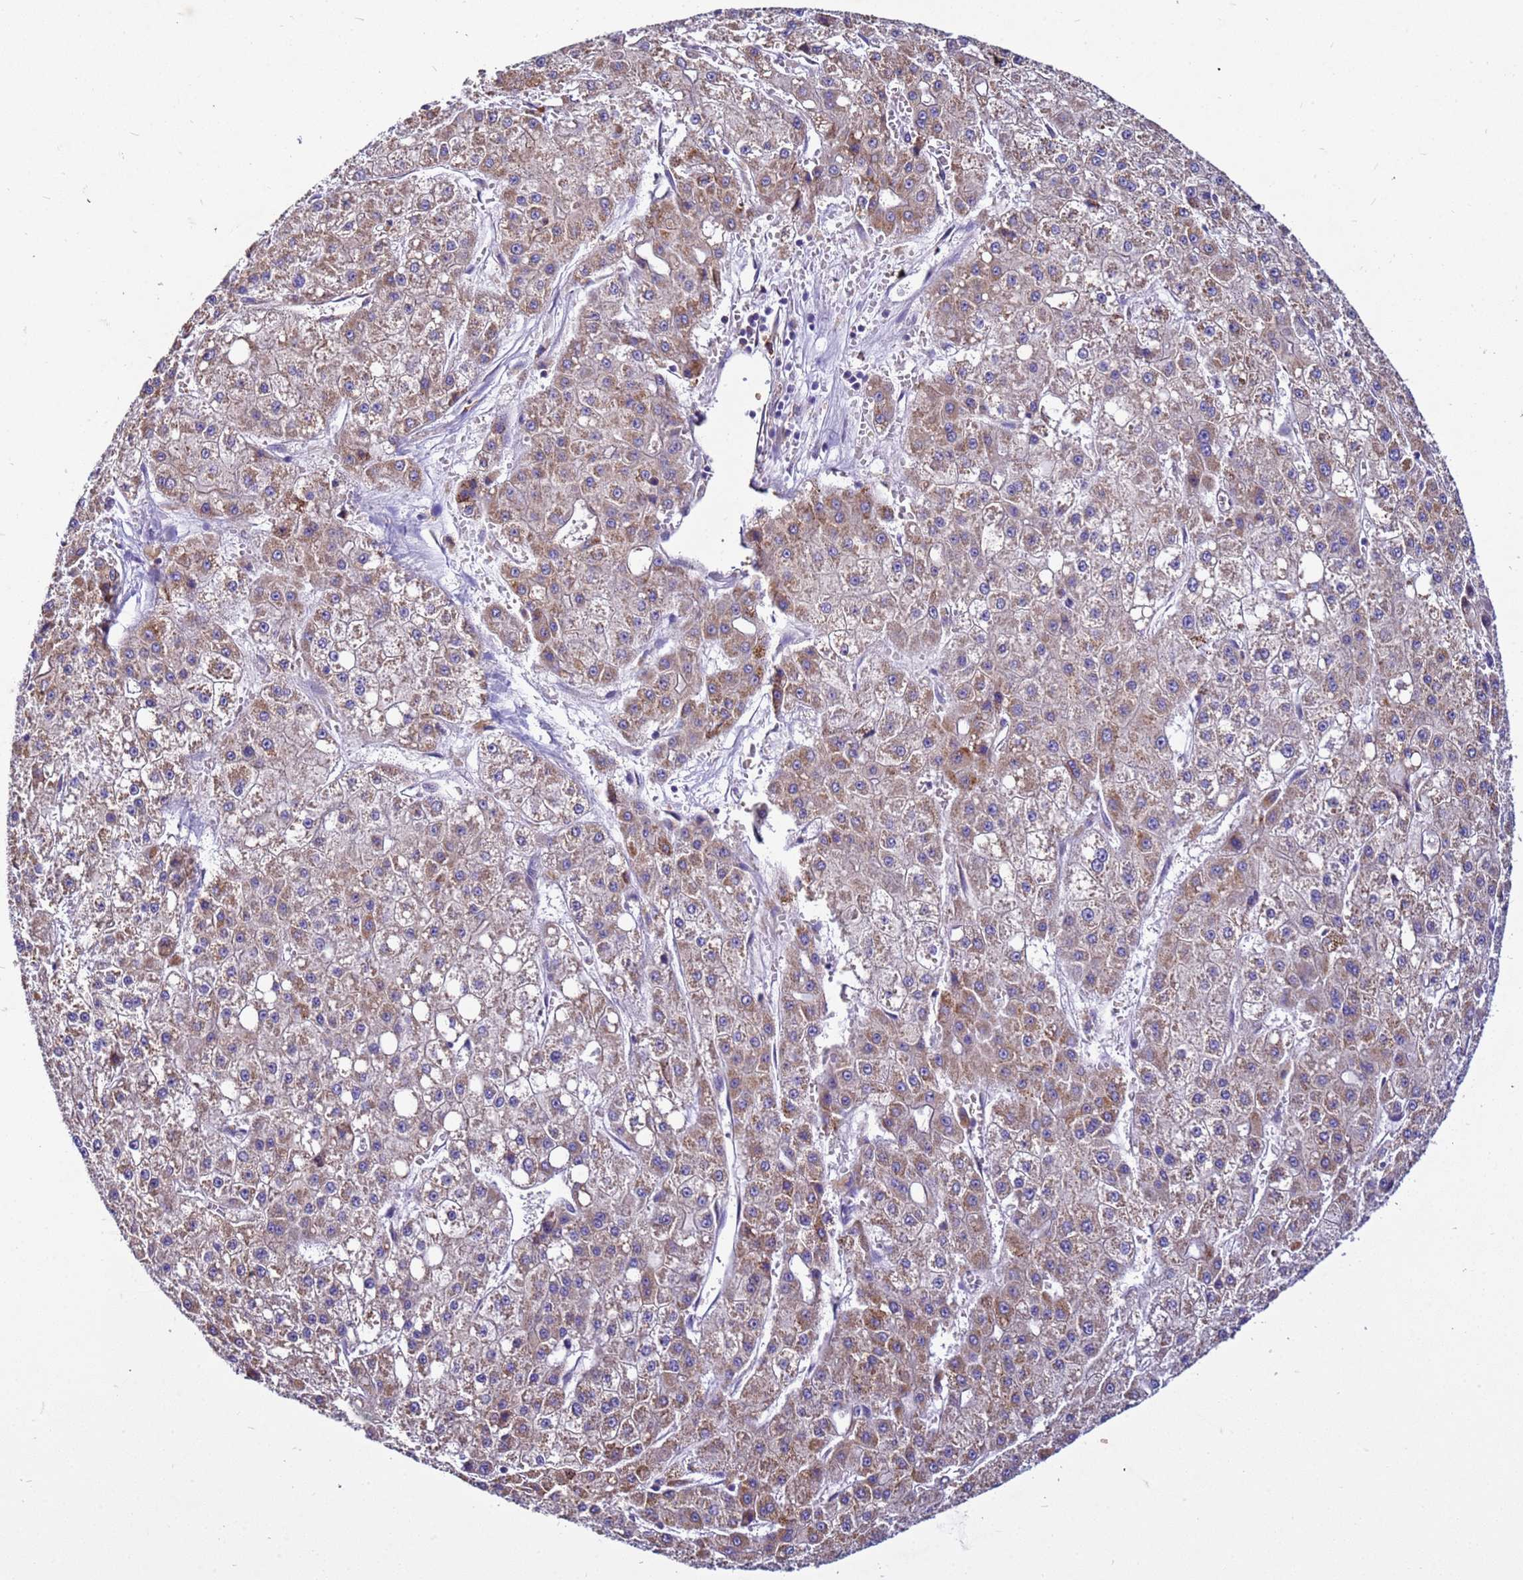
{"staining": {"intensity": "moderate", "quantity": ">75%", "location": "cytoplasmic/membranous"}, "tissue": "liver cancer", "cell_type": "Tumor cells", "image_type": "cancer", "snomed": [{"axis": "morphology", "description": "Carcinoma, Hepatocellular, NOS"}, {"axis": "topography", "description": "Liver"}], "caption": "The histopathology image shows staining of hepatocellular carcinoma (liver), revealing moderate cytoplasmic/membranous protein positivity (brown color) within tumor cells. The protein is shown in brown color, while the nuclei are stained blue.", "gene": "PKD1", "patient": {"sex": "male", "age": 47}}